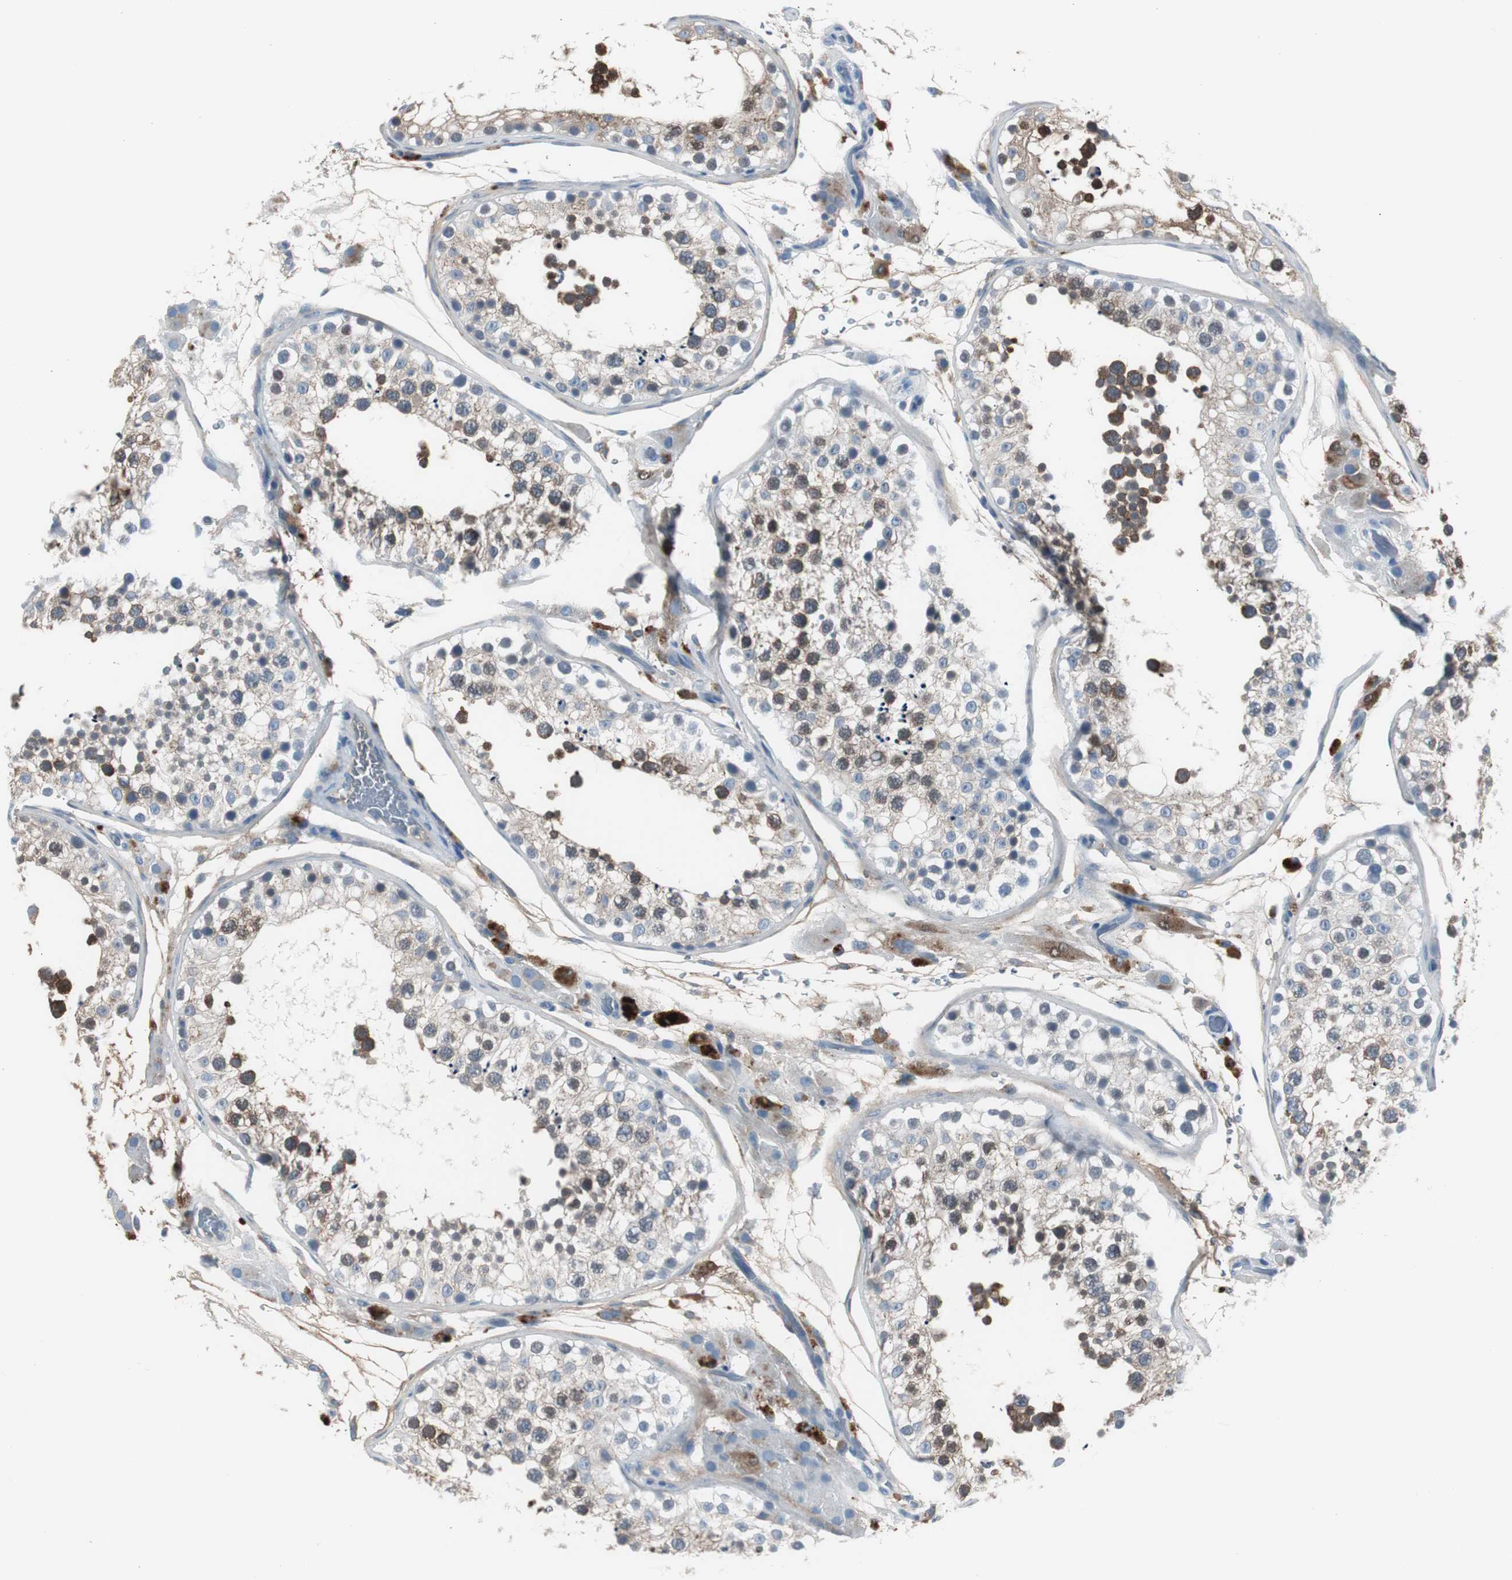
{"staining": {"intensity": "moderate", "quantity": "25%-75%", "location": "cytoplasmic/membranous"}, "tissue": "testis", "cell_type": "Cells in seminiferous ducts", "image_type": "normal", "snomed": [{"axis": "morphology", "description": "Normal tissue, NOS"}, {"axis": "topography", "description": "Testis"}], "caption": "IHC image of unremarkable testis: testis stained using immunohistochemistry shows medium levels of moderate protein expression localized specifically in the cytoplasmic/membranous of cells in seminiferous ducts, appearing as a cytoplasmic/membranous brown color.", "gene": "SERPINF1", "patient": {"sex": "male", "age": 26}}